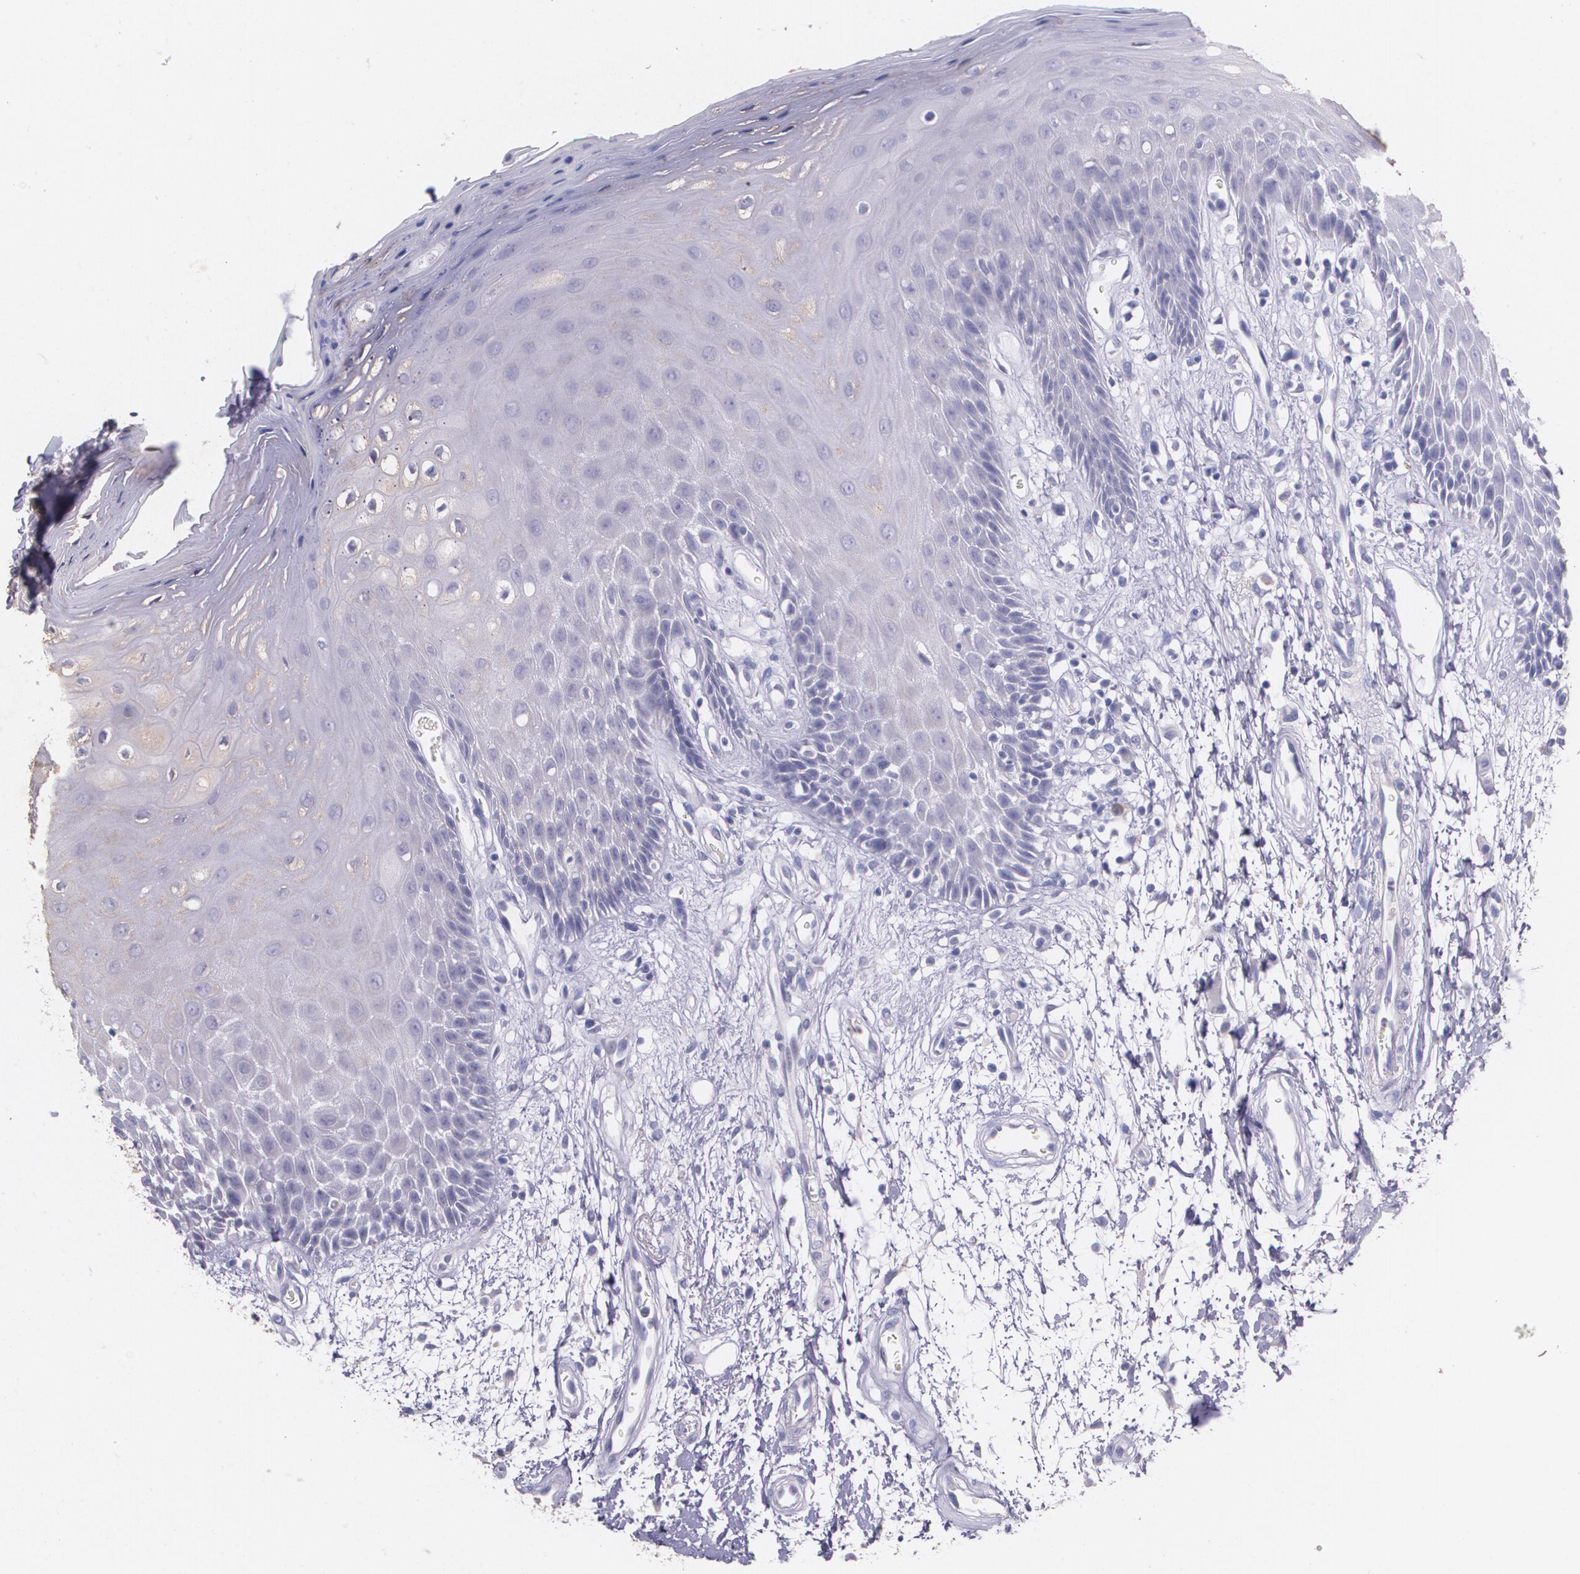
{"staining": {"intensity": "weak", "quantity": "<25%", "location": "cytoplasmic/membranous"}, "tissue": "oral mucosa", "cell_type": "Squamous epithelial cells", "image_type": "normal", "snomed": [{"axis": "morphology", "description": "Normal tissue, NOS"}, {"axis": "morphology", "description": "Squamous cell carcinoma, NOS"}, {"axis": "topography", "description": "Skeletal muscle"}, {"axis": "topography", "description": "Oral tissue"}, {"axis": "topography", "description": "Head-Neck"}], "caption": "Protein analysis of unremarkable oral mucosa shows no significant staining in squamous epithelial cells.", "gene": "TM4SF1", "patient": {"sex": "female", "age": 84}}